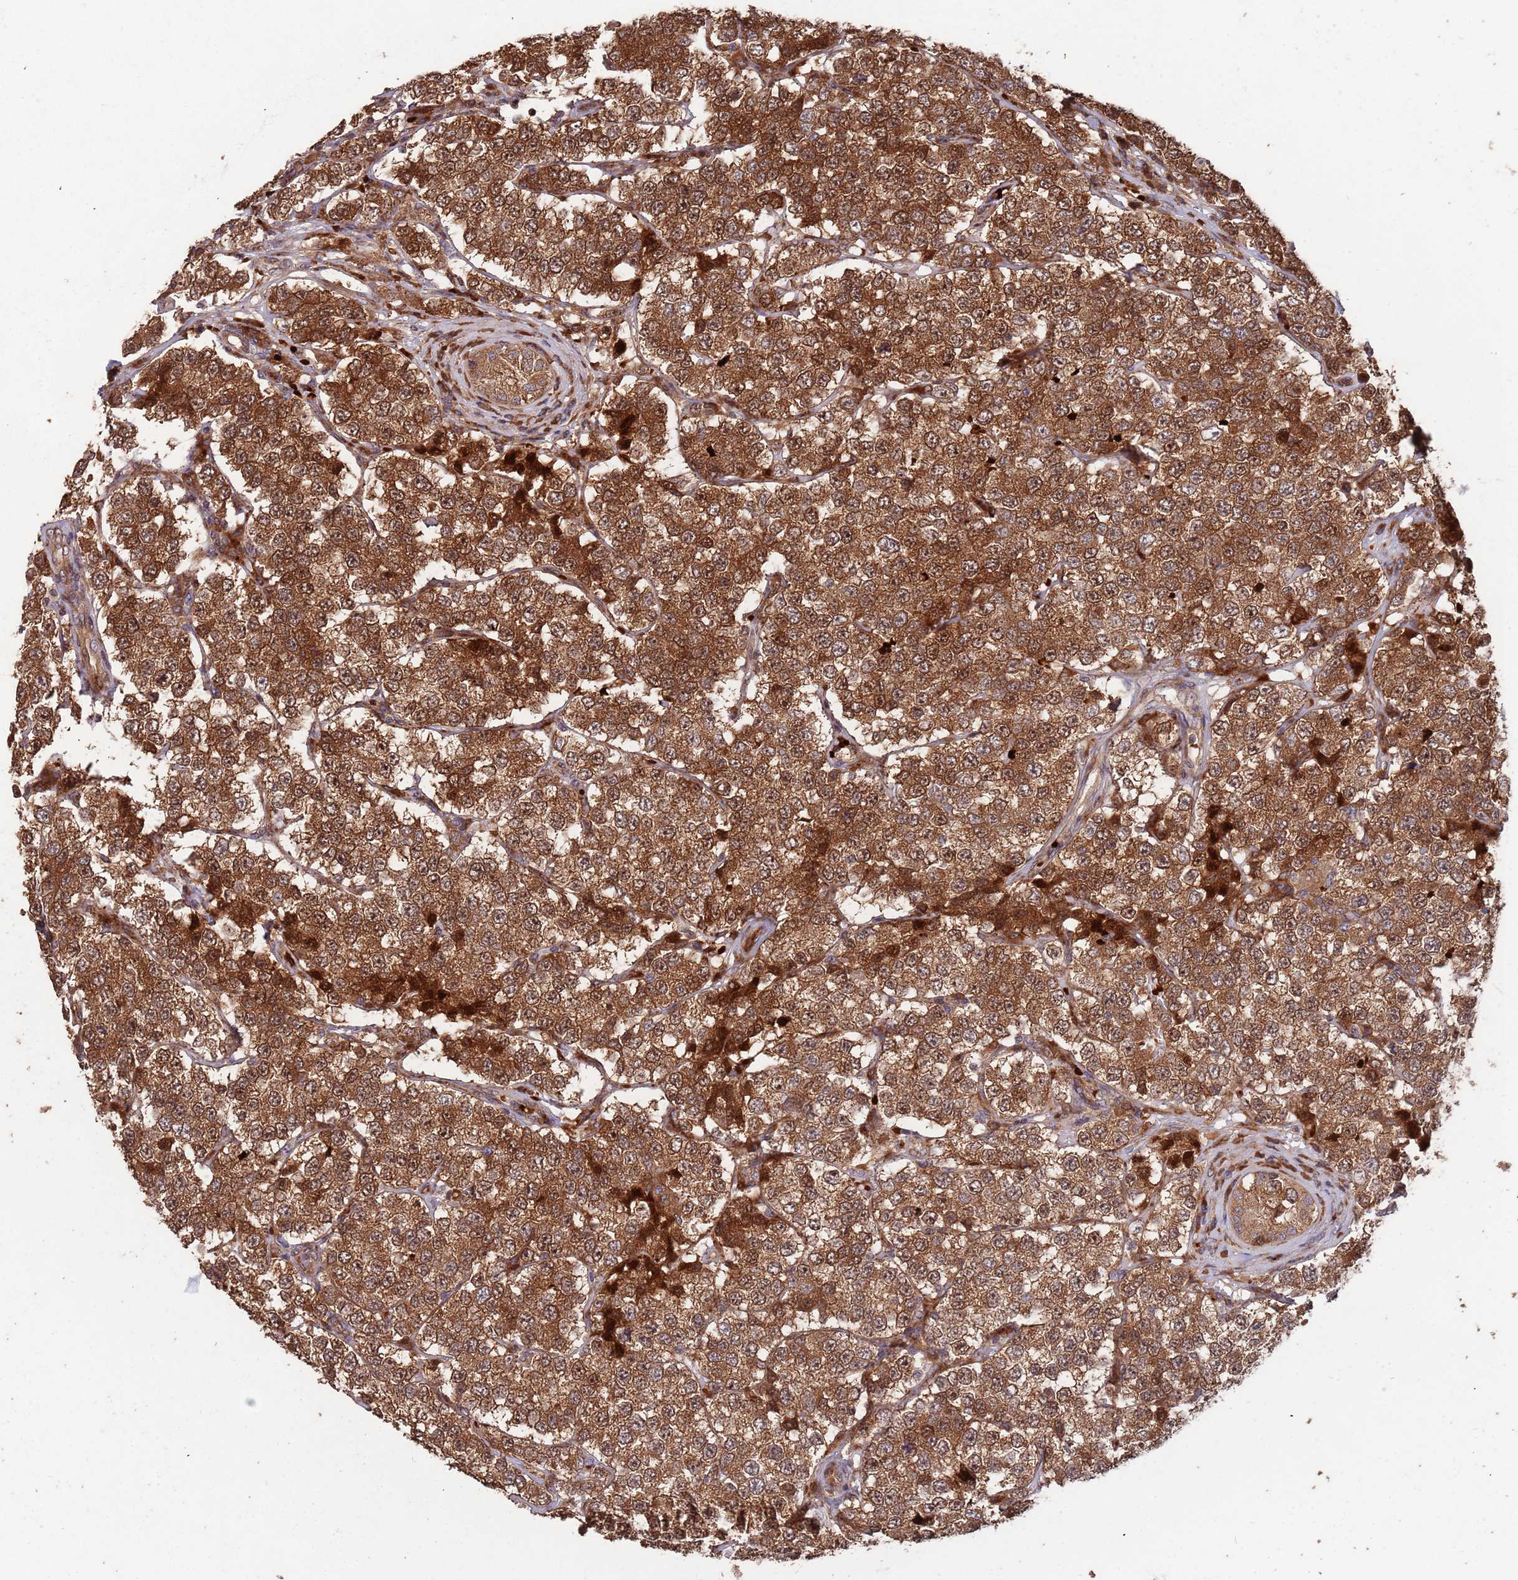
{"staining": {"intensity": "strong", "quantity": ">75%", "location": "cytoplasmic/membranous,nuclear"}, "tissue": "testis cancer", "cell_type": "Tumor cells", "image_type": "cancer", "snomed": [{"axis": "morphology", "description": "Seminoma, NOS"}, {"axis": "topography", "description": "Testis"}], "caption": "The image displays staining of testis cancer (seminoma), revealing strong cytoplasmic/membranous and nuclear protein positivity (brown color) within tumor cells.", "gene": "ZNF428", "patient": {"sex": "male", "age": 34}}